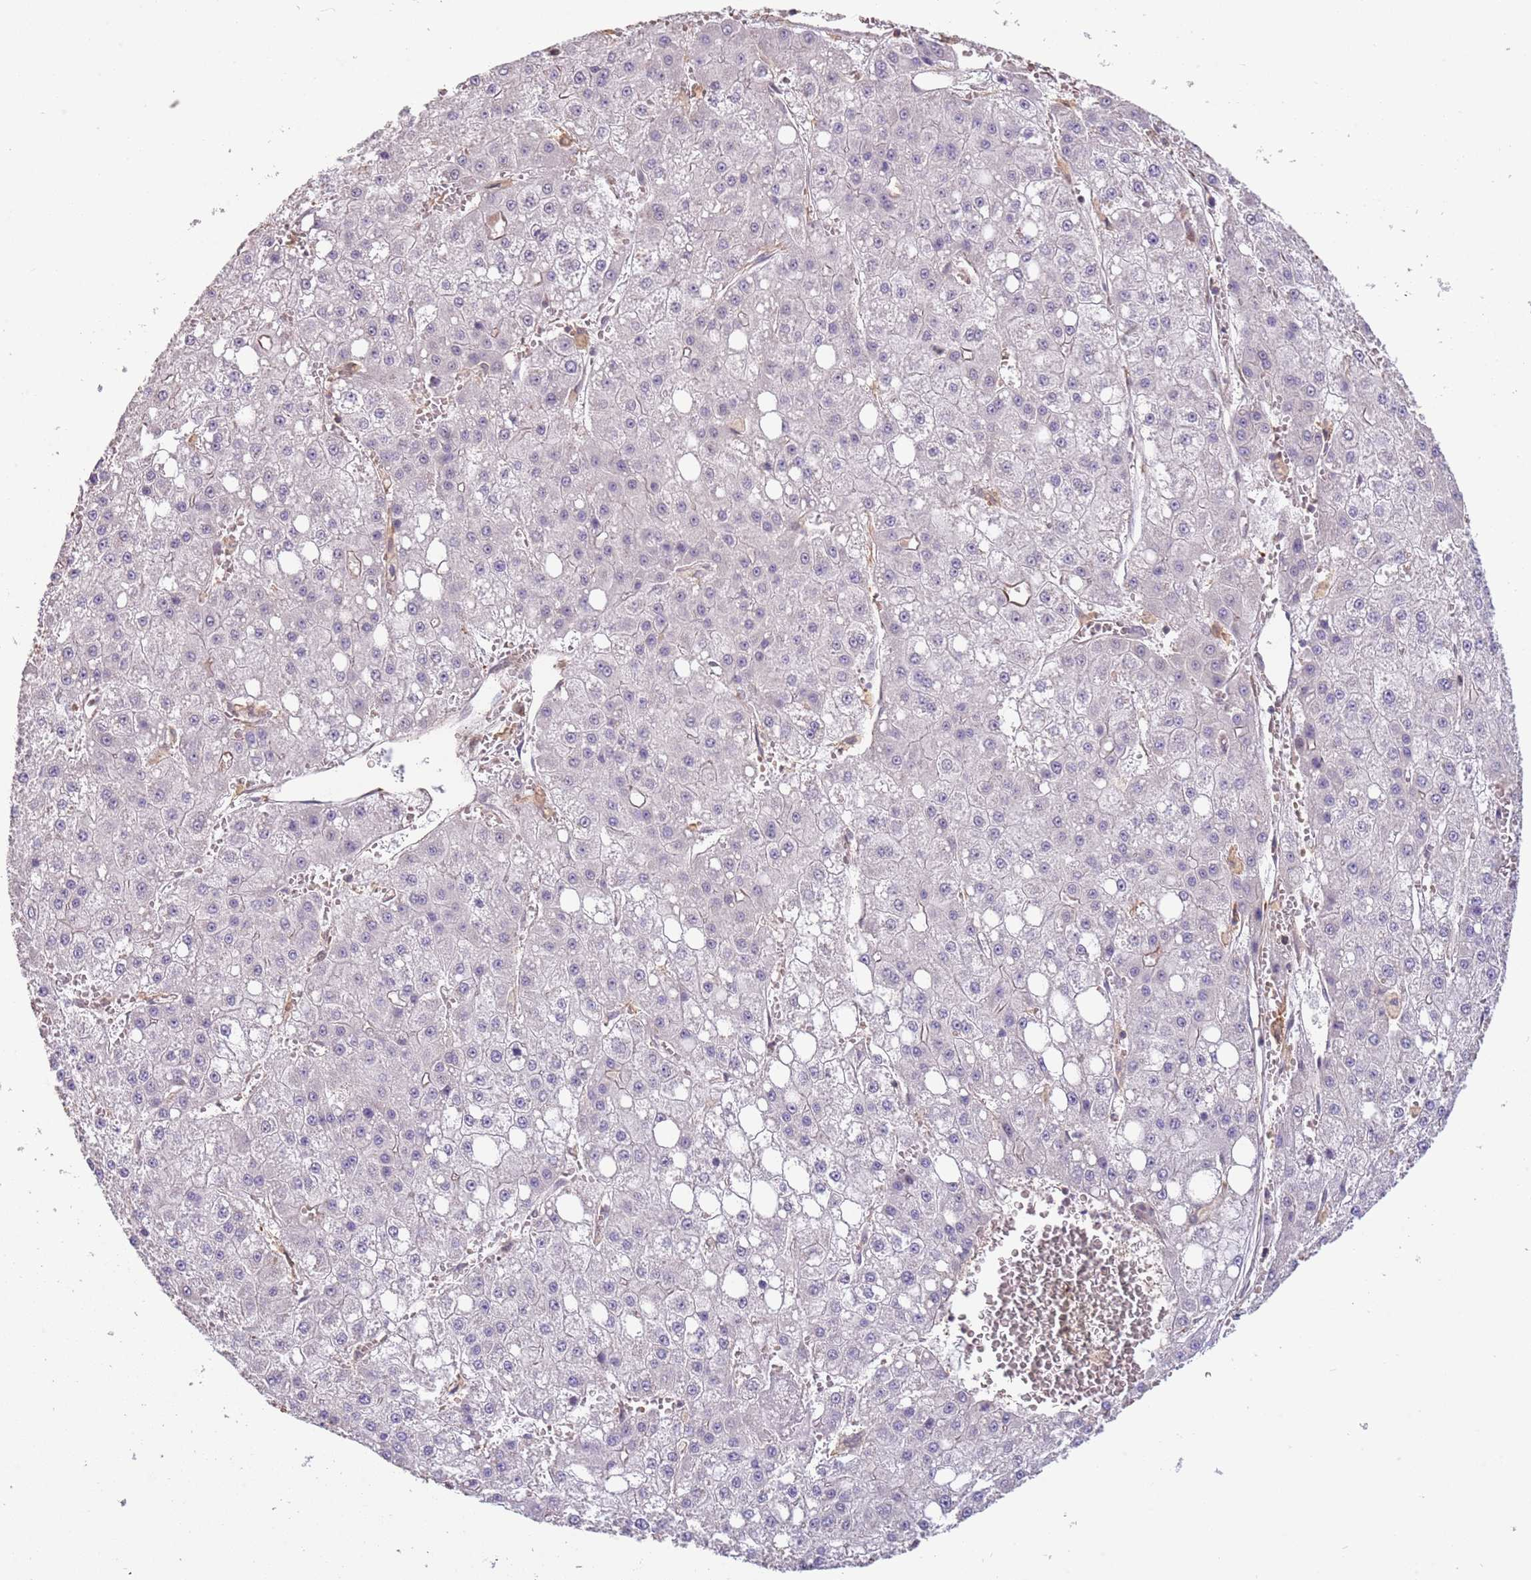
{"staining": {"intensity": "negative", "quantity": "none", "location": "none"}, "tissue": "liver cancer", "cell_type": "Tumor cells", "image_type": "cancer", "snomed": [{"axis": "morphology", "description": "Carcinoma, Hepatocellular, NOS"}, {"axis": "topography", "description": "Liver"}], "caption": "Immunohistochemistry of human liver hepatocellular carcinoma reveals no positivity in tumor cells. Nuclei are stained in blue.", "gene": "ADTRP", "patient": {"sex": "male", "age": 47}}